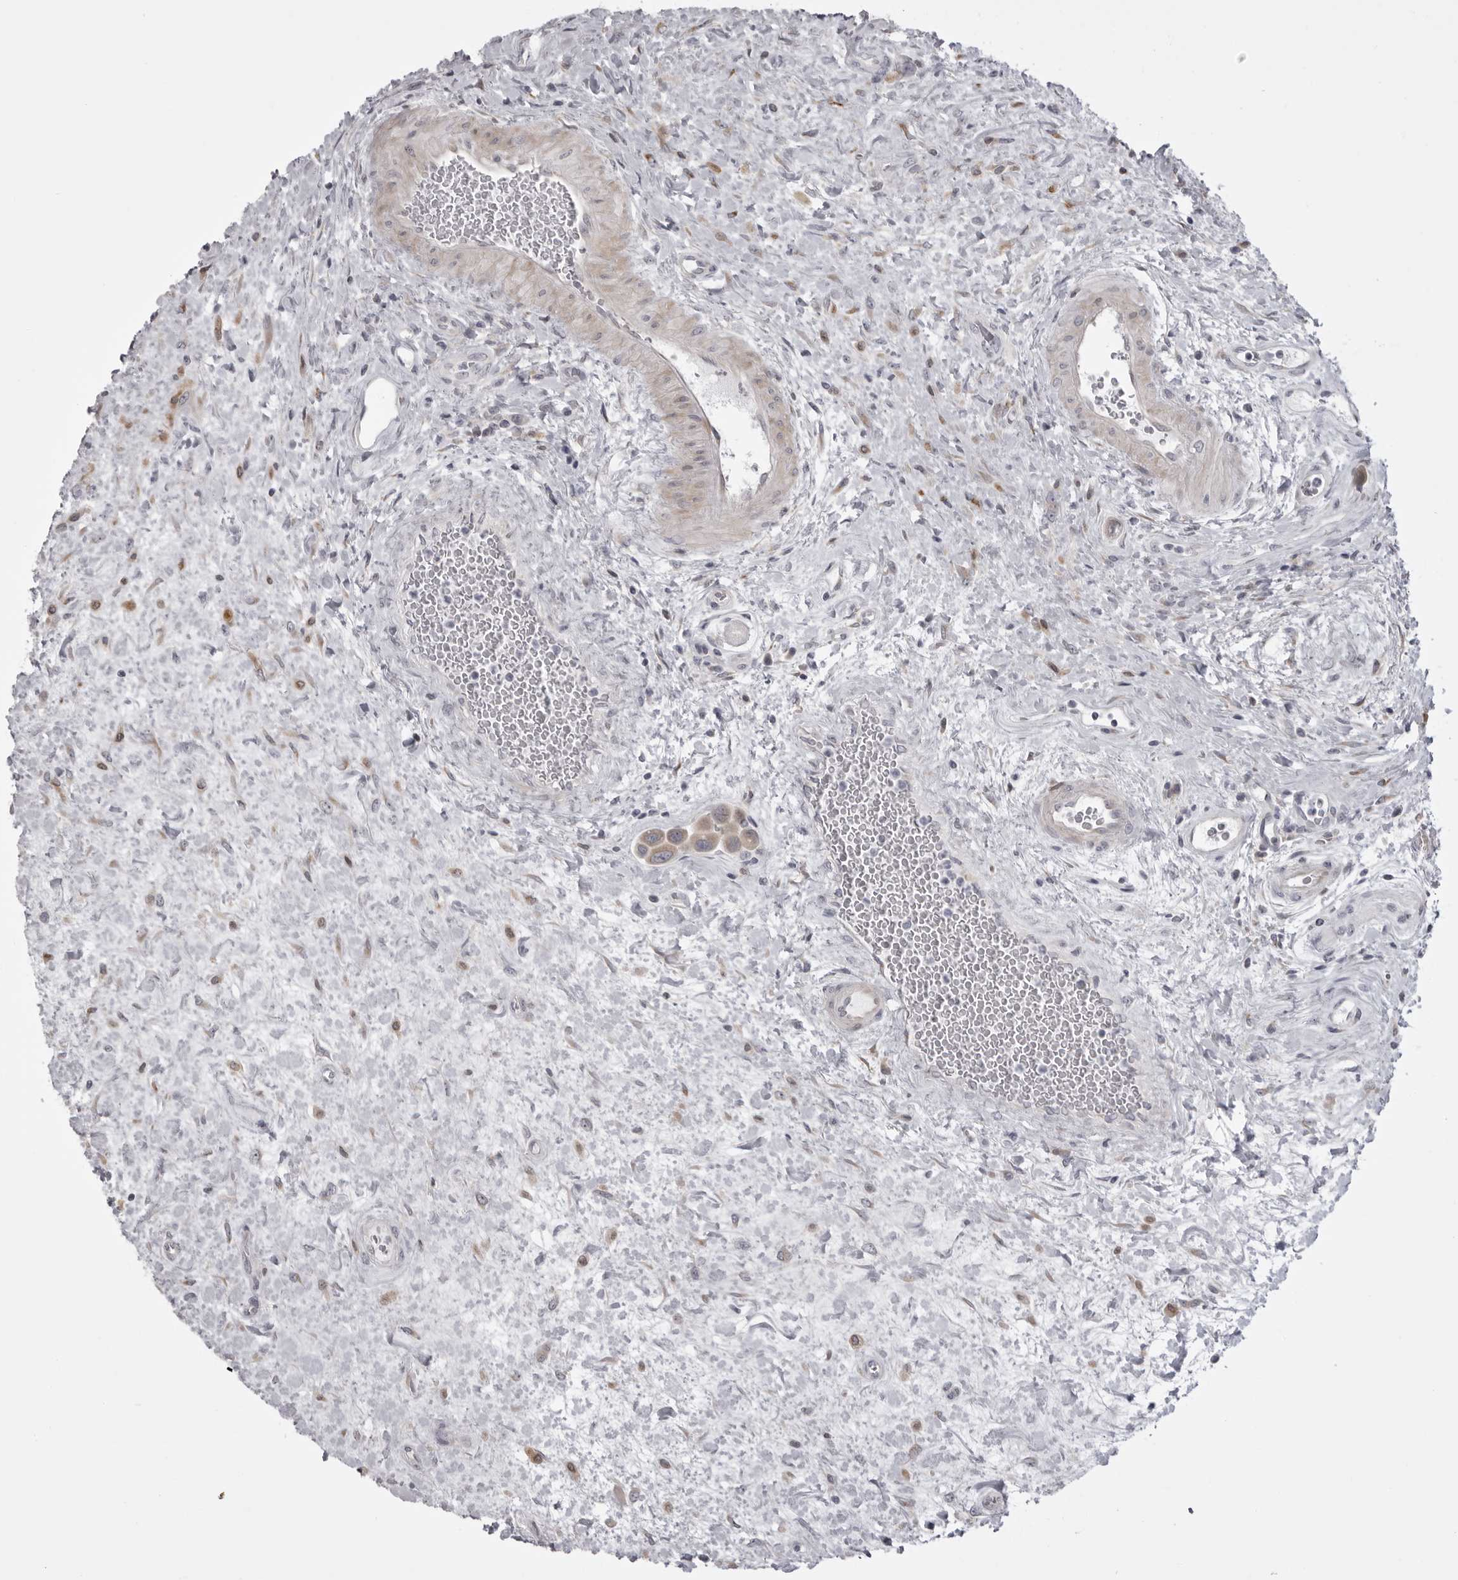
{"staining": {"intensity": "weak", "quantity": "25%-75%", "location": "cytoplasmic/membranous"}, "tissue": "urothelial cancer", "cell_type": "Tumor cells", "image_type": "cancer", "snomed": [{"axis": "morphology", "description": "Urothelial carcinoma, High grade"}, {"axis": "topography", "description": "Urinary bladder"}], "caption": "Immunohistochemistry (IHC) (DAB) staining of human urothelial carcinoma (high-grade) demonstrates weak cytoplasmic/membranous protein expression in approximately 25%-75% of tumor cells.", "gene": "NCEH1", "patient": {"sex": "male", "age": 50}}